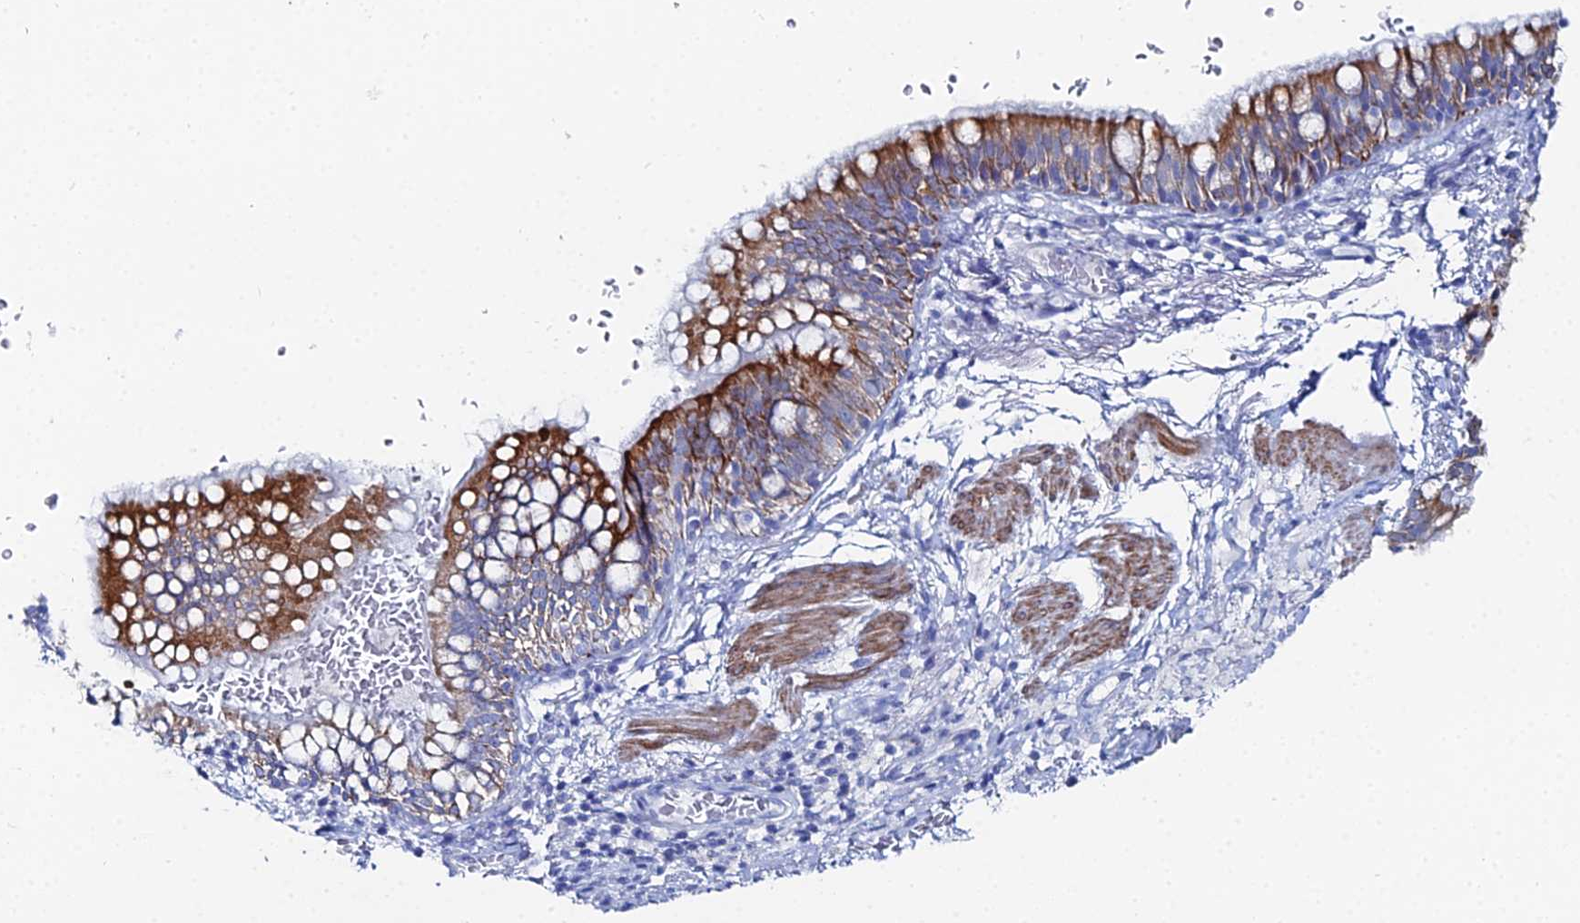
{"staining": {"intensity": "moderate", "quantity": "25%-75%", "location": "cytoplasmic/membranous"}, "tissue": "bronchus", "cell_type": "Respiratory epithelial cells", "image_type": "normal", "snomed": [{"axis": "morphology", "description": "Normal tissue, NOS"}, {"axis": "topography", "description": "Cartilage tissue"}, {"axis": "topography", "description": "Bronchus"}], "caption": "Protein analysis of normal bronchus exhibits moderate cytoplasmic/membranous positivity in approximately 25%-75% of respiratory epithelial cells.", "gene": "DHX34", "patient": {"sex": "female", "age": 36}}